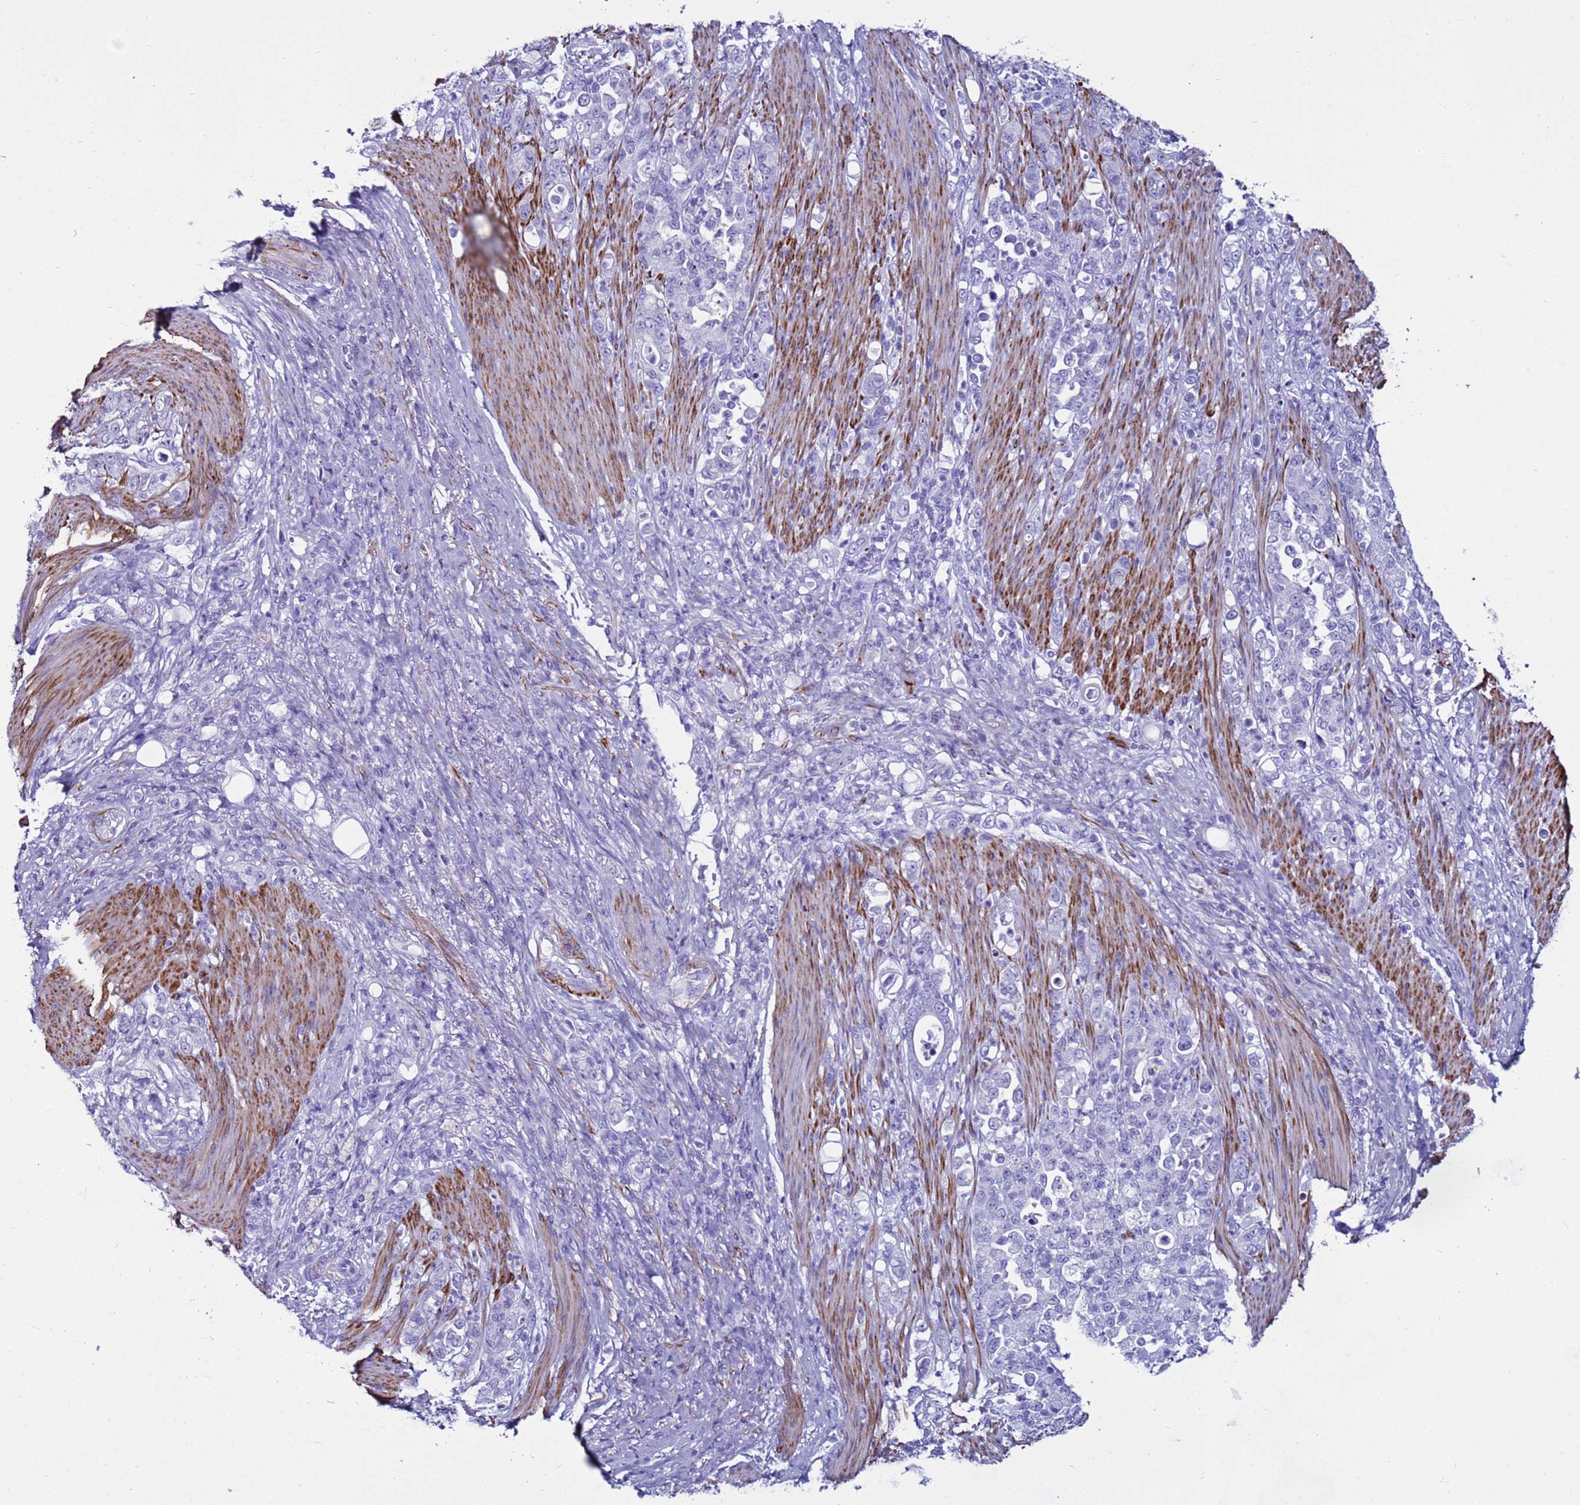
{"staining": {"intensity": "negative", "quantity": "none", "location": "none"}, "tissue": "stomach cancer", "cell_type": "Tumor cells", "image_type": "cancer", "snomed": [{"axis": "morphology", "description": "Normal tissue, NOS"}, {"axis": "morphology", "description": "Adenocarcinoma, NOS"}, {"axis": "topography", "description": "Stomach"}], "caption": "There is no significant expression in tumor cells of stomach cancer (adenocarcinoma). (DAB IHC with hematoxylin counter stain).", "gene": "LCMT1", "patient": {"sex": "female", "age": 79}}